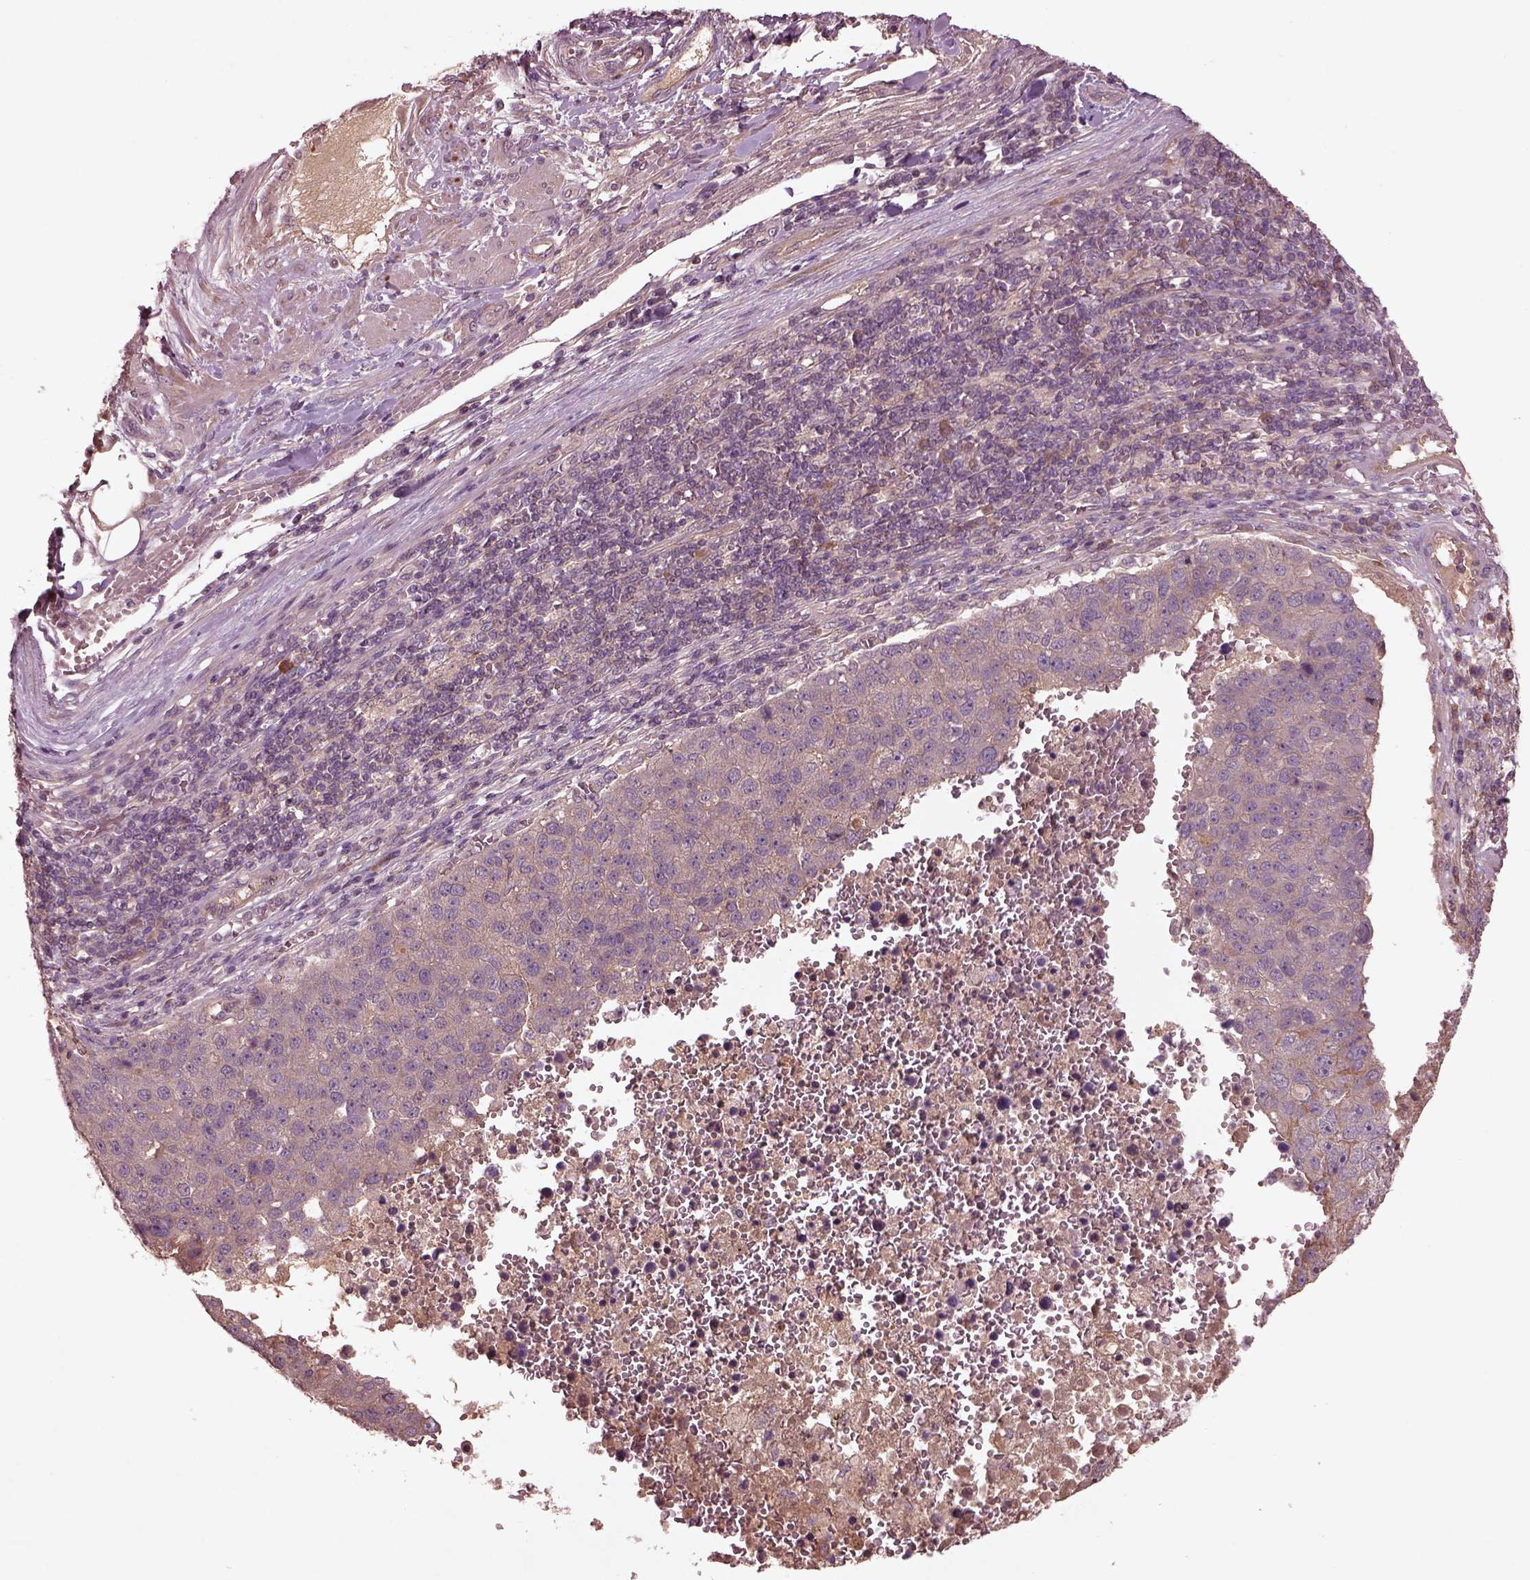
{"staining": {"intensity": "moderate", "quantity": "25%-75%", "location": "cytoplasmic/membranous"}, "tissue": "pancreatic cancer", "cell_type": "Tumor cells", "image_type": "cancer", "snomed": [{"axis": "morphology", "description": "Adenocarcinoma, NOS"}, {"axis": "topography", "description": "Pancreas"}], "caption": "Immunohistochemical staining of human pancreatic adenocarcinoma shows moderate cytoplasmic/membranous protein positivity in approximately 25%-75% of tumor cells. (DAB IHC with brightfield microscopy, high magnification).", "gene": "FAM234A", "patient": {"sex": "female", "age": 61}}